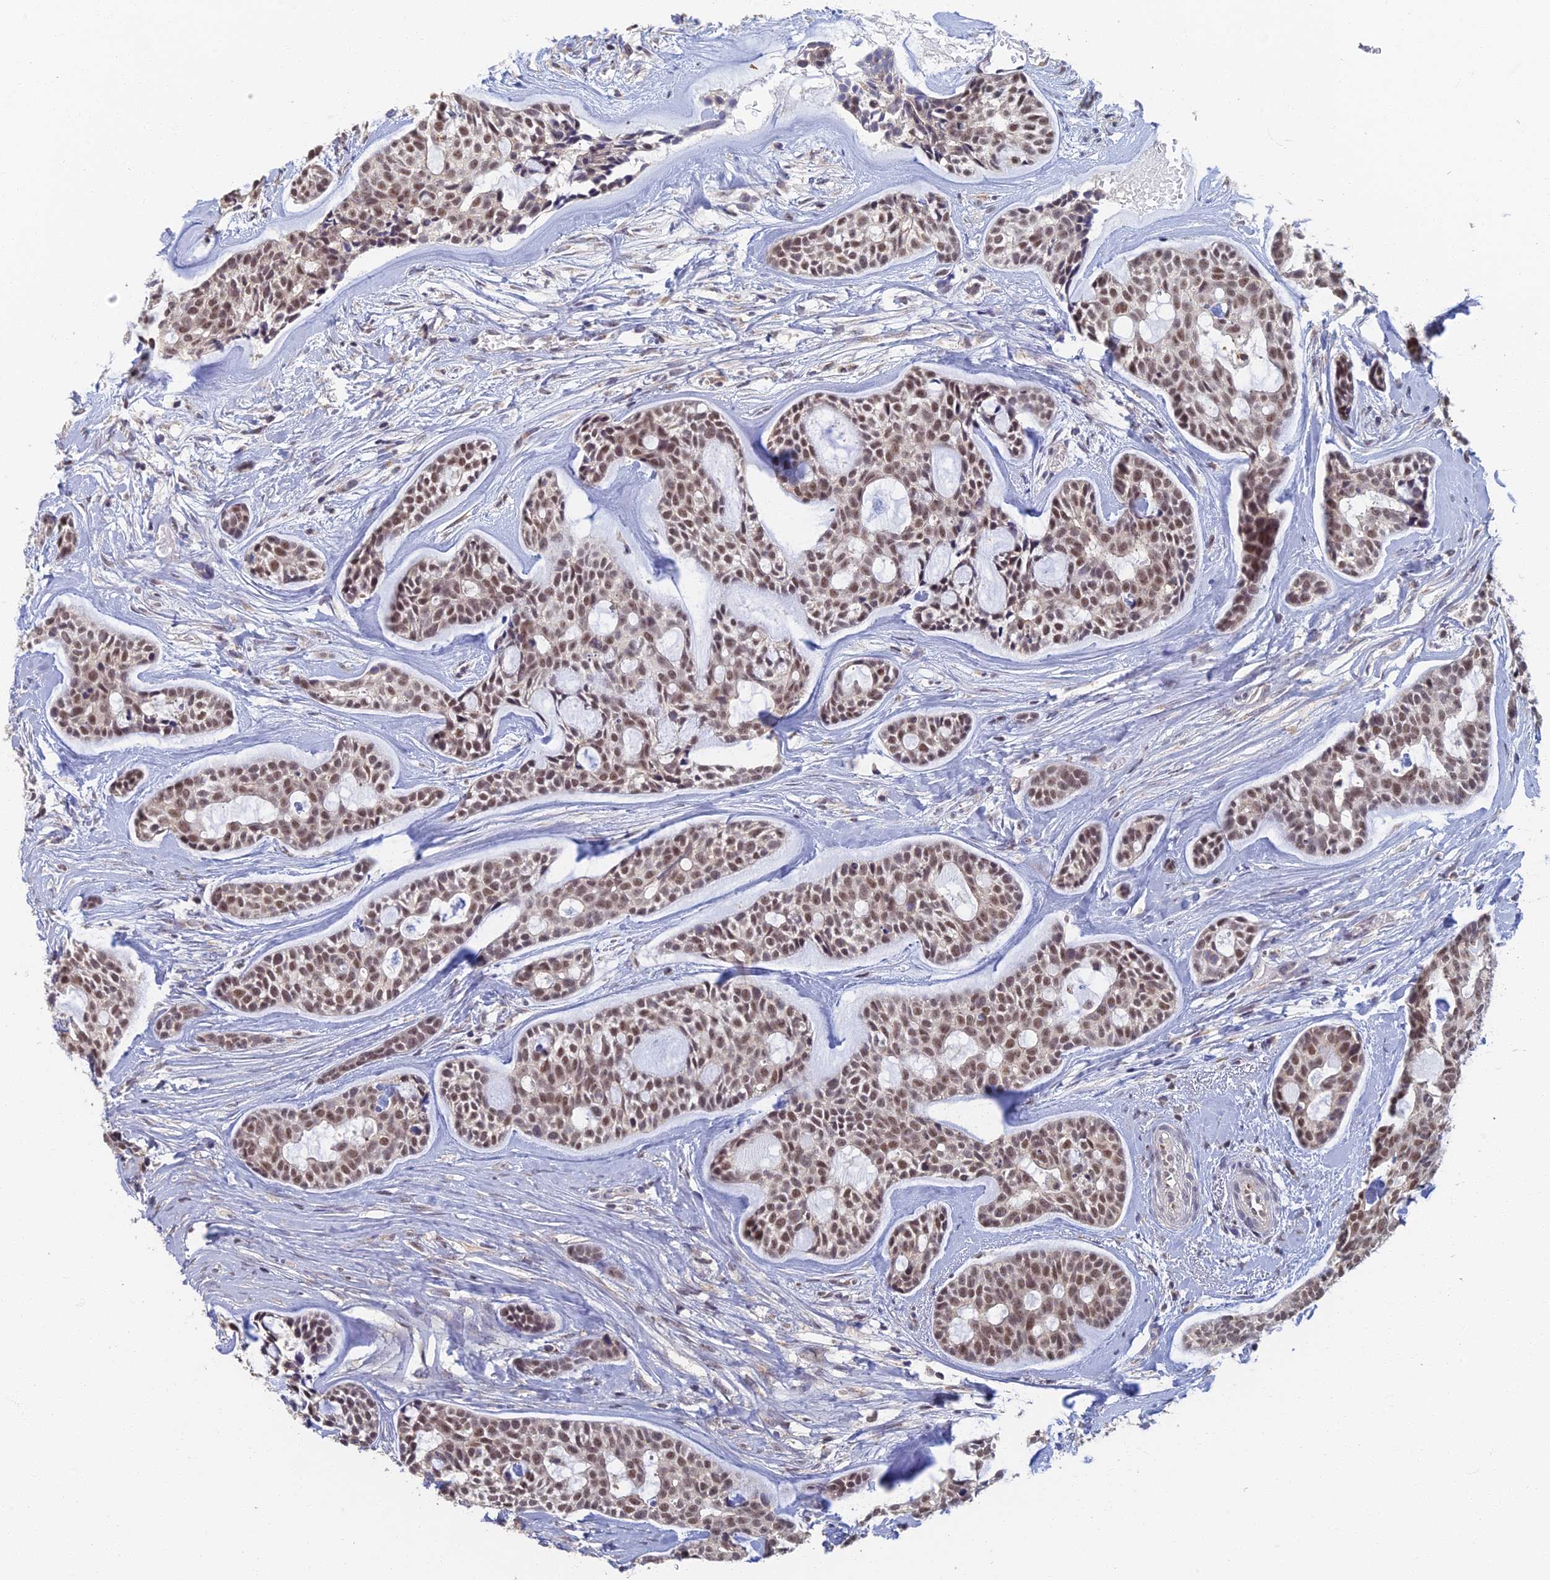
{"staining": {"intensity": "weak", "quantity": ">75%", "location": "nuclear"}, "tissue": "head and neck cancer", "cell_type": "Tumor cells", "image_type": "cancer", "snomed": [{"axis": "morphology", "description": "Normal tissue, NOS"}, {"axis": "morphology", "description": "Adenocarcinoma, NOS"}, {"axis": "topography", "description": "Subcutis"}, {"axis": "topography", "description": "Nasopharynx"}, {"axis": "topography", "description": "Head-Neck"}], "caption": "Protein expression analysis of human head and neck cancer reveals weak nuclear staining in about >75% of tumor cells.", "gene": "GPATCH1", "patient": {"sex": "female", "age": 73}}